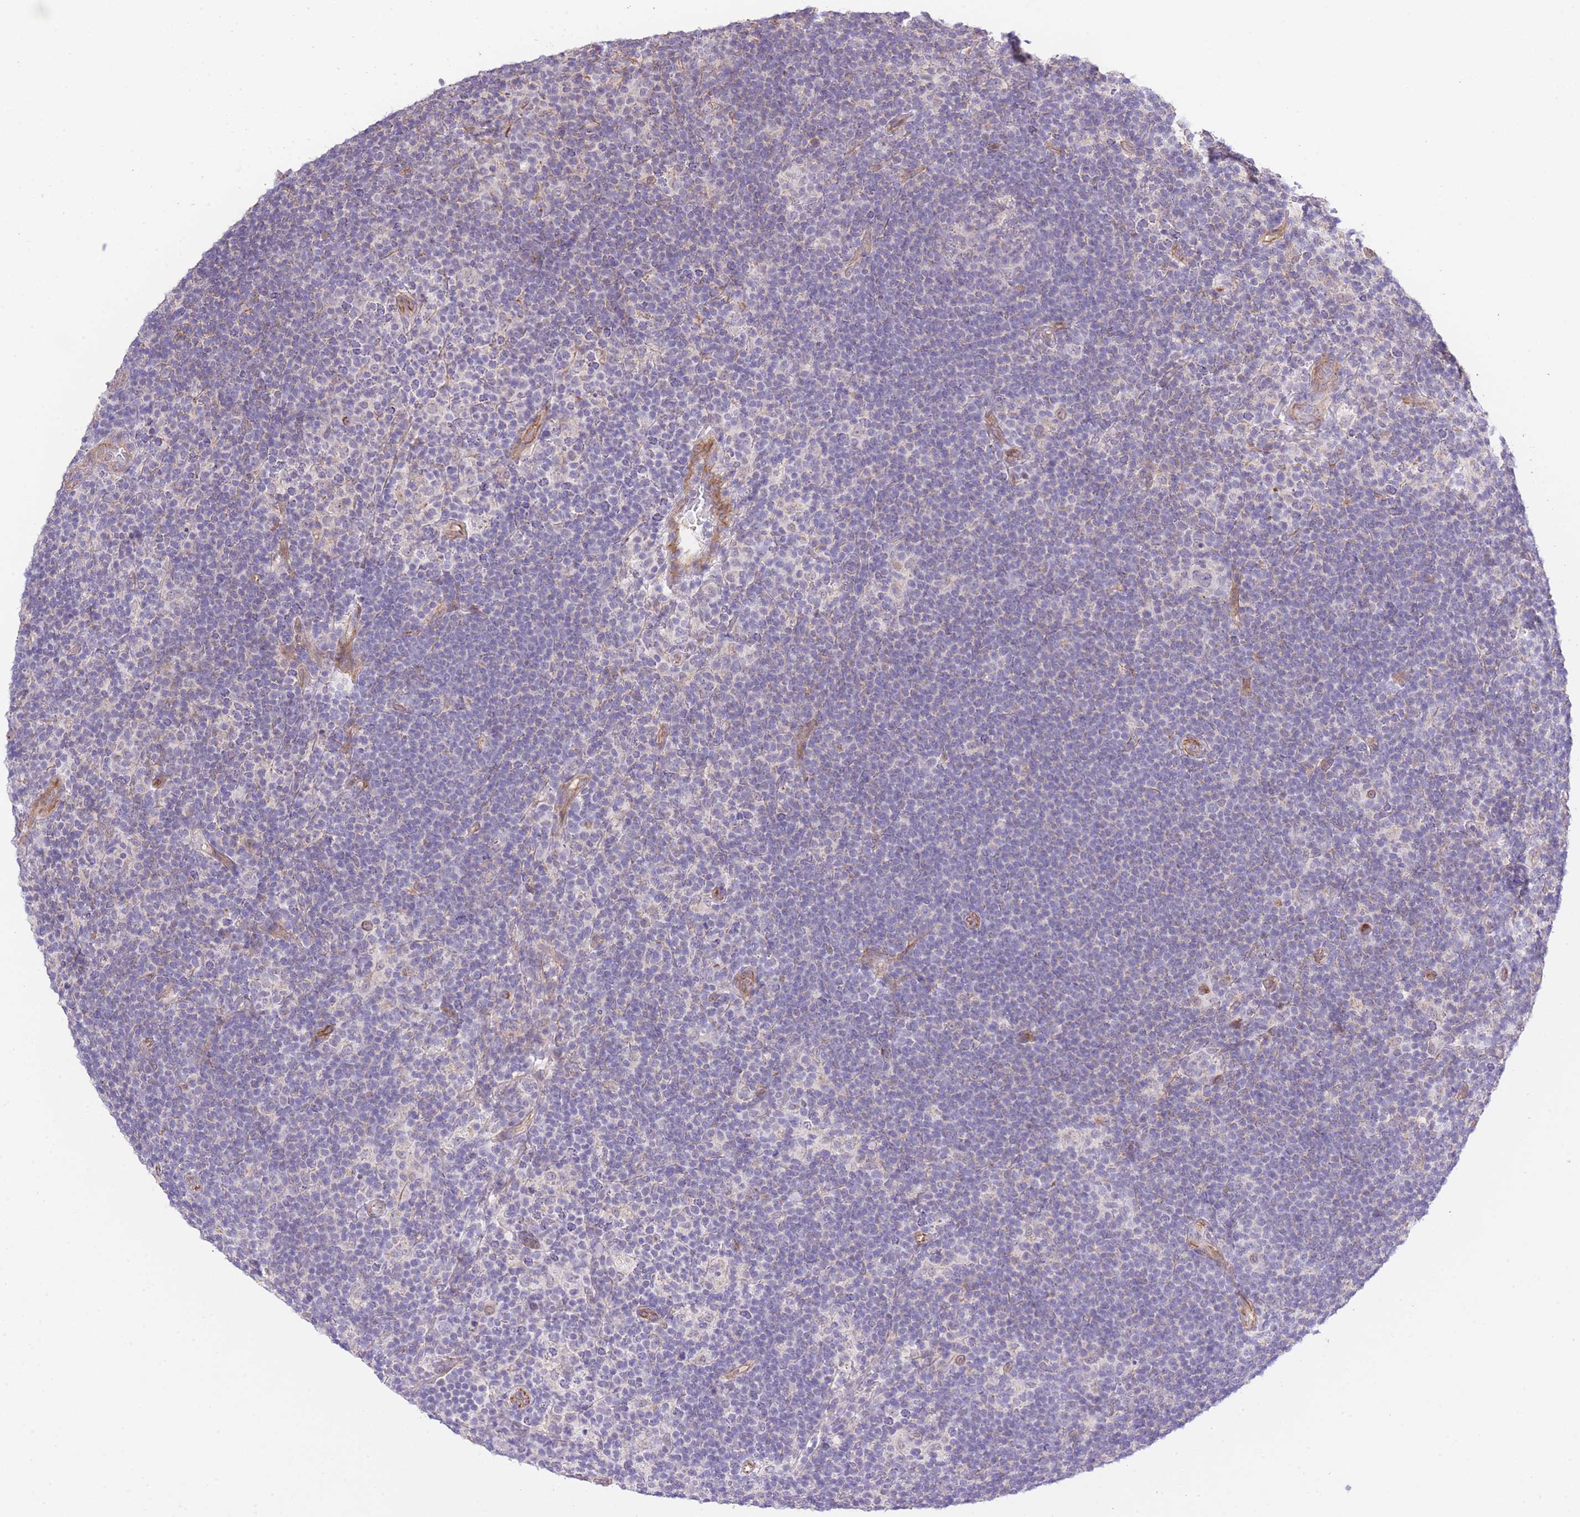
{"staining": {"intensity": "moderate", "quantity": "25%-75%", "location": "cytoplasmic/membranous"}, "tissue": "lymphoma", "cell_type": "Tumor cells", "image_type": "cancer", "snomed": [{"axis": "morphology", "description": "Hodgkin's disease, NOS"}, {"axis": "topography", "description": "Lymph node"}], "caption": "DAB immunohistochemical staining of lymphoma displays moderate cytoplasmic/membranous protein expression in about 25%-75% of tumor cells. Nuclei are stained in blue.", "gene": "CTBP1", "patient": {"sex": "female", "age": 57}}